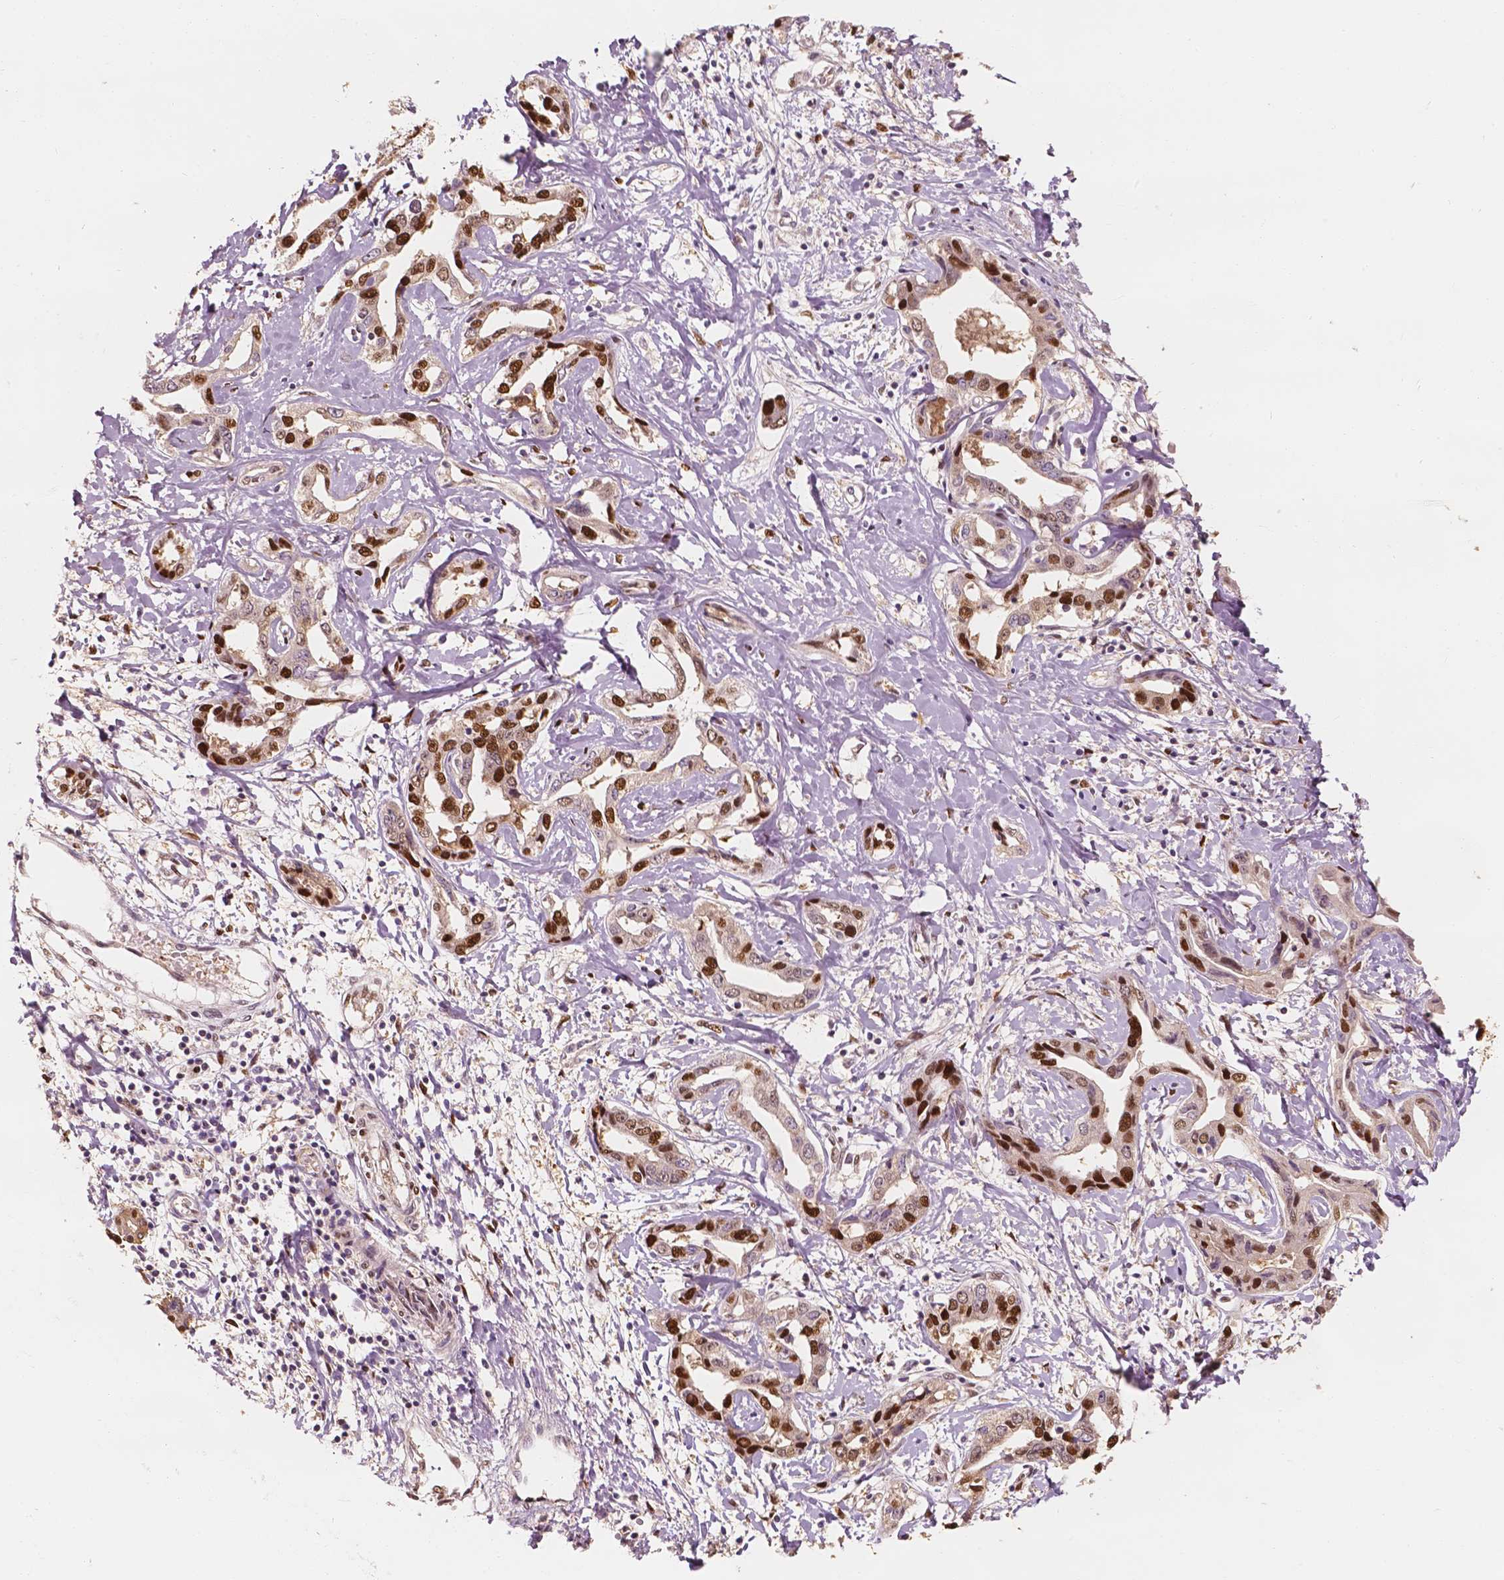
{"staining": {"intensity": "strong", "quantity": "25%-75%", "location": "nuclear"}, "tissue": "liver cancer", "cell_type": "Tumor cells", "image_type": "cancer", "snomed": [{"axis": "morphology", "description": "Cholangiocarcinoma"}, {"axis": "topography", "description": "Liver"}], "caption": "Human liver cholangiocarcinoma stained with a protein marker exhibits strong staining in tumor cells.", "gene": "TBC1D17", "patient": {"sex": "male", "age": 59}}